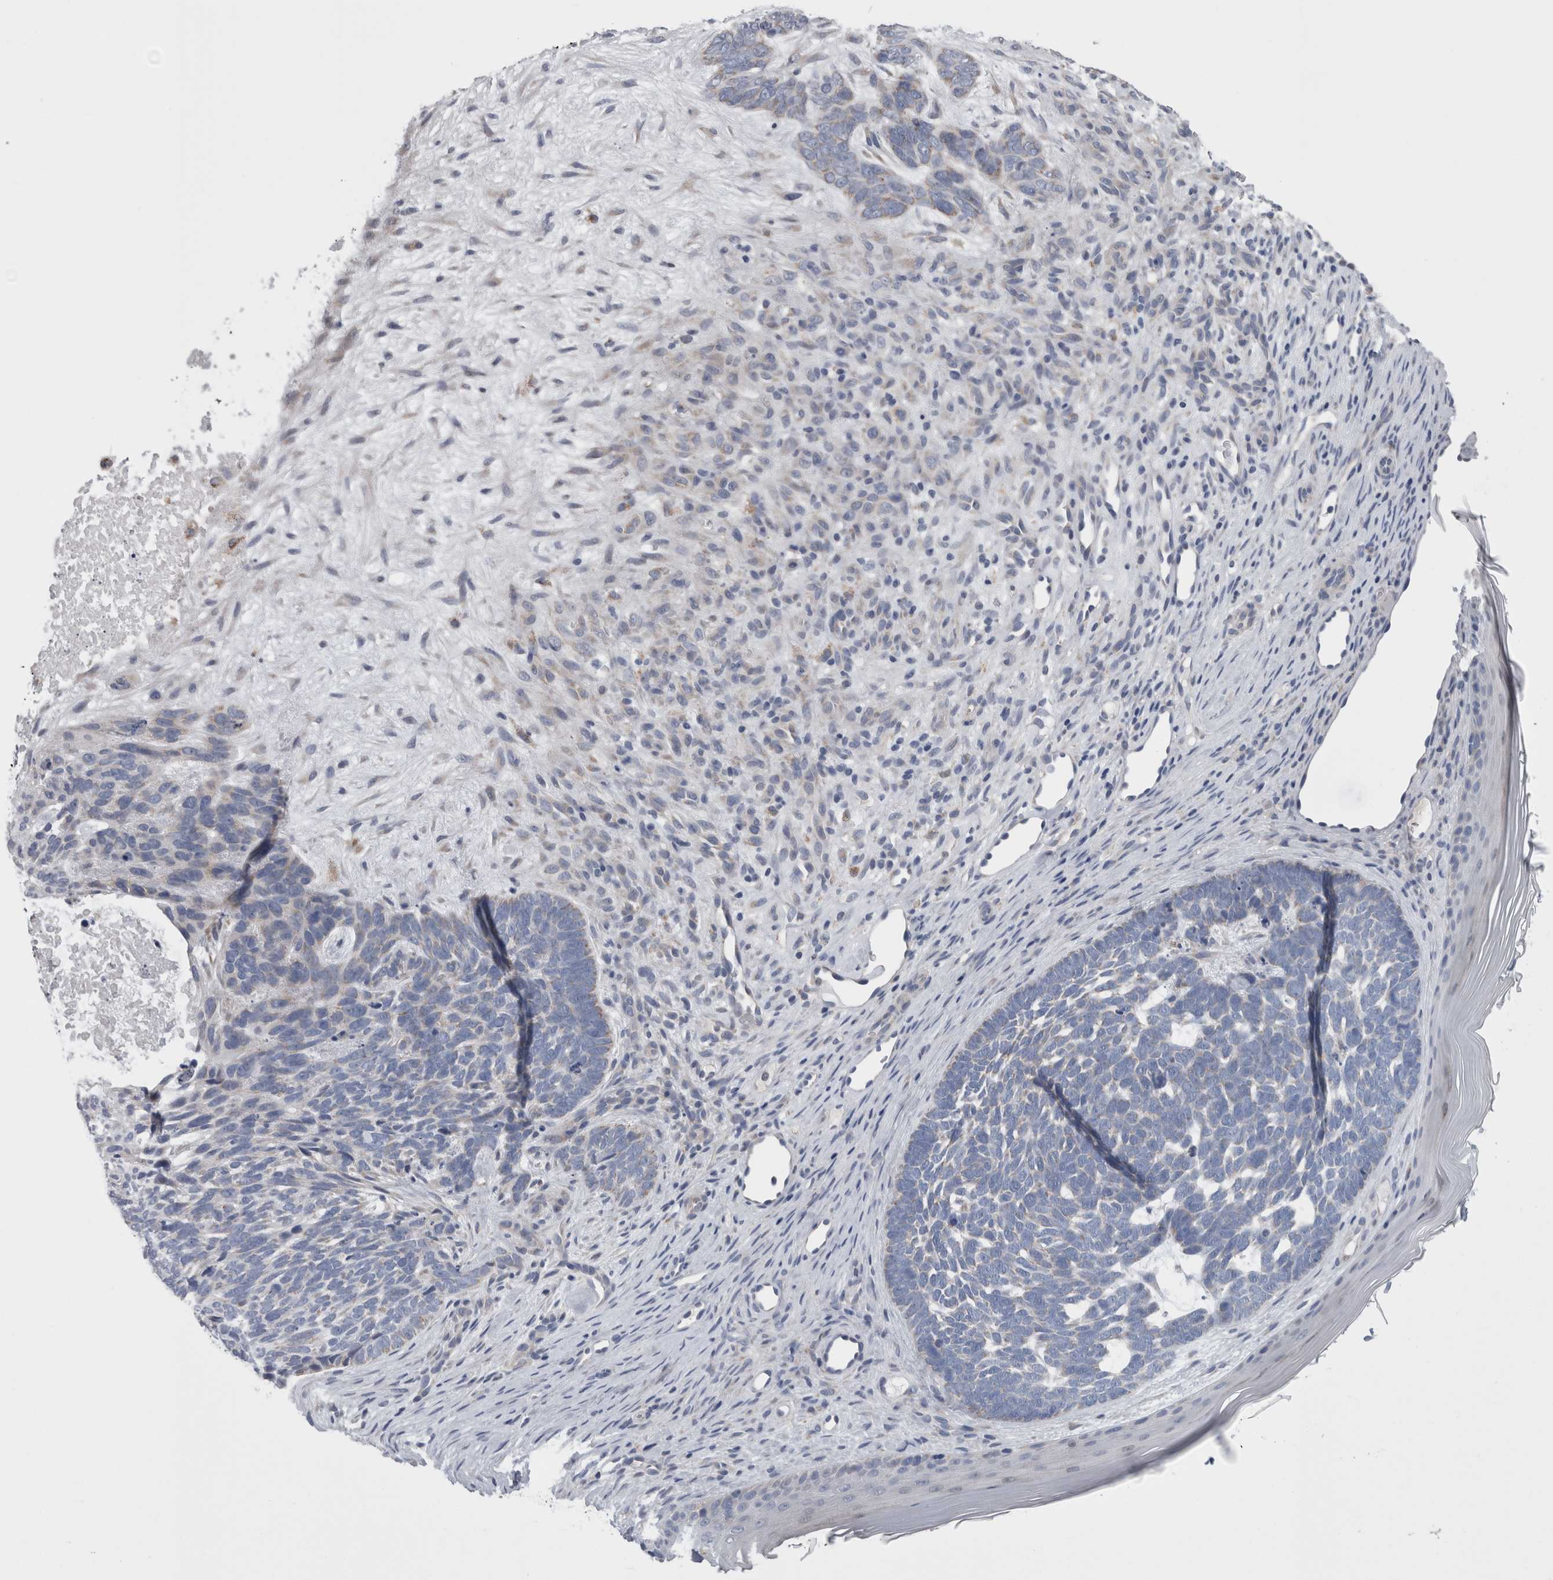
{"staining": {"intensity": "negative", "quantity": "none", "location": "none"}, "tissue": "skin cancer", "cell_type": "Tumor cells", "image_type": "cancer", "snomed": [{"axis": "morphology", "description": "Basal cell carcinoma"}, {"axis": "topography", "description": "Skin"}], "caption": "Tumor cells are negative for brown protein staining in skin cancer.", "gene": "GDAP1", "patient": {"sex": "female", "age": 85}}